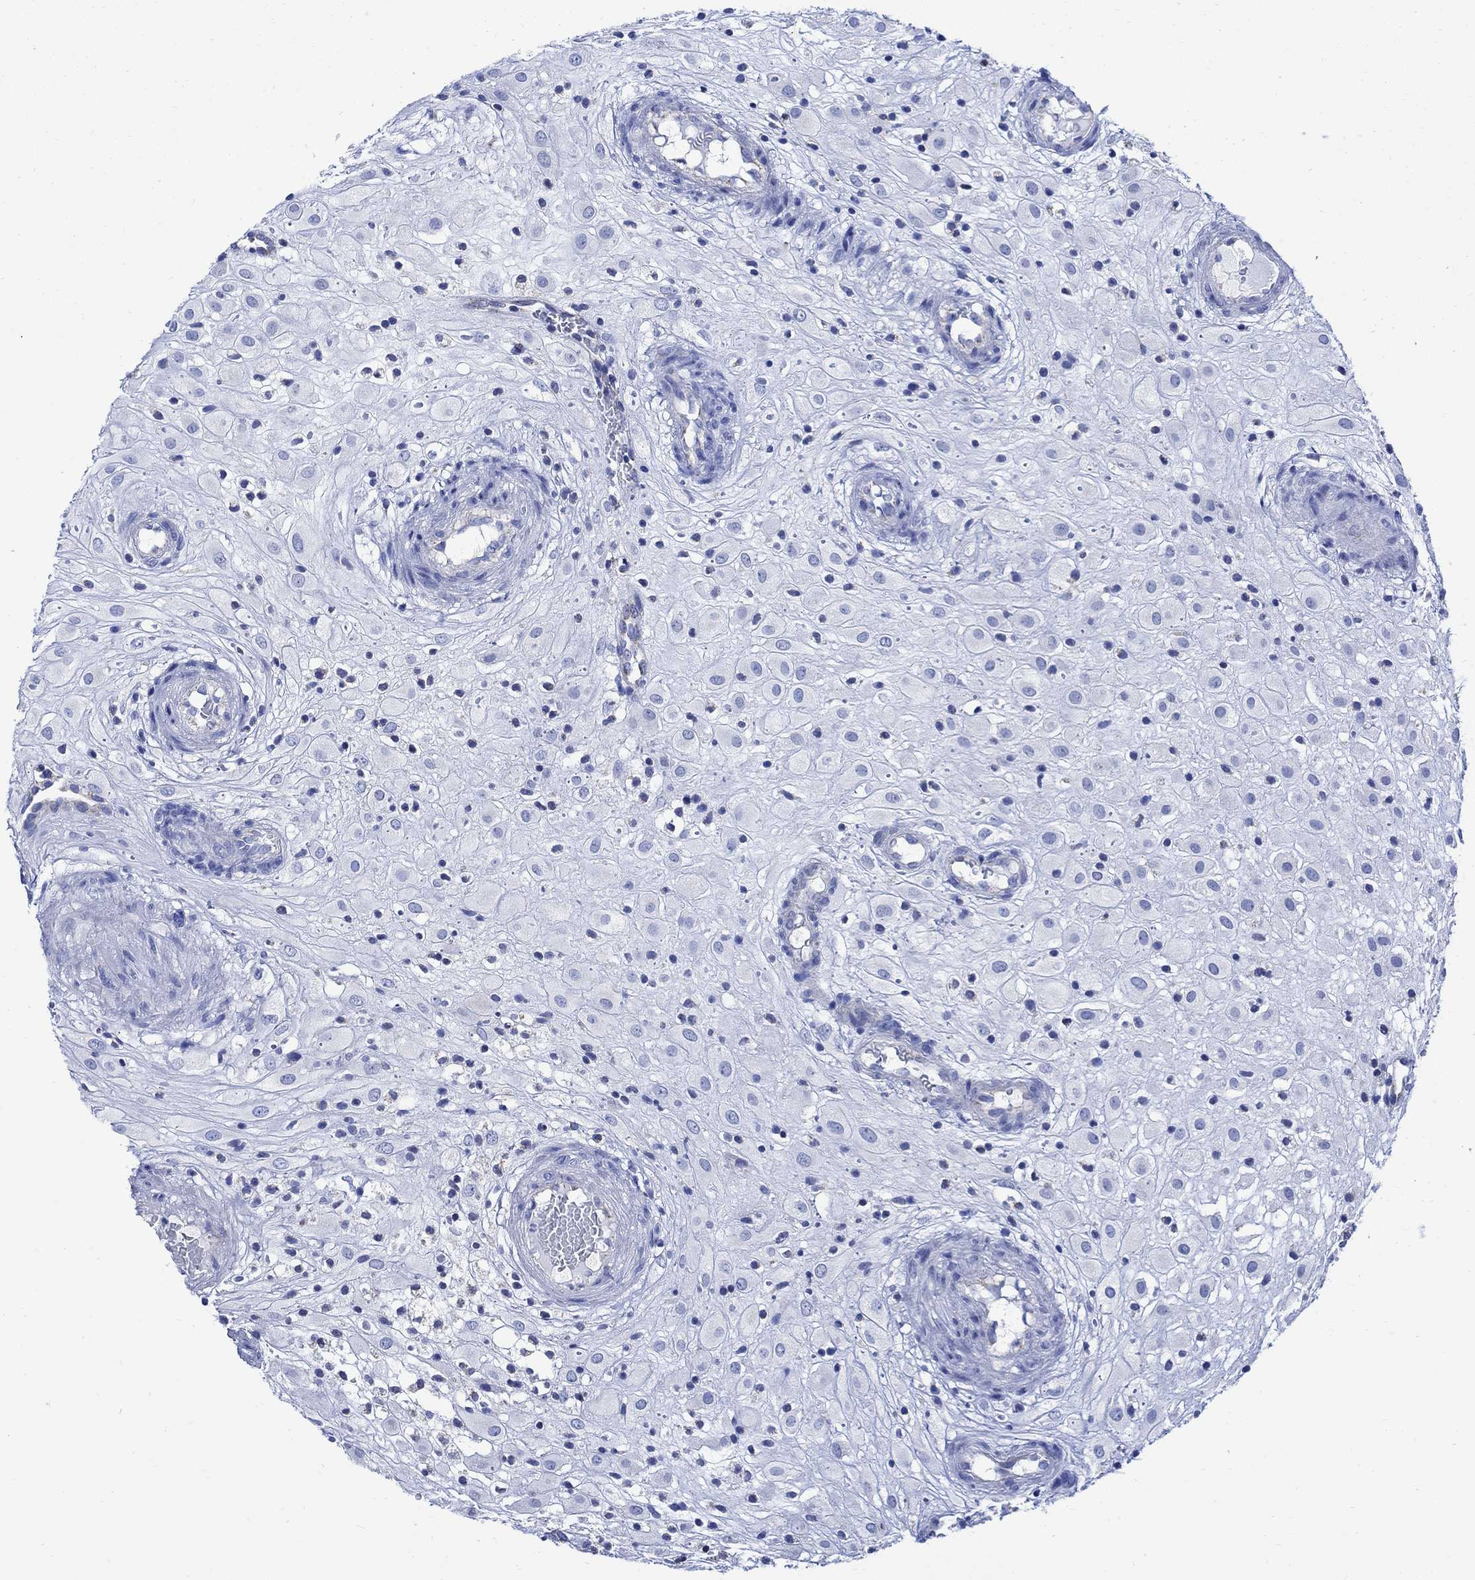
{"staining": {"intensity": "negative", "quantity": "none", "location": "none"}, "tissue": "placenta", "cell_type": "Decidual cells", "image_type": "normal", "snomed": [{"axis": "morphology", "description": "Normal tissue, NOS"}, {"axis": "topography", "description": "Placenta"}], "caption": "Placenta stained for a protein using immunohistochemistry (IHC) reveals no expression decidual cells.", "gene": "CPLX1", "patient": {"sex": "female", "age": 24}}